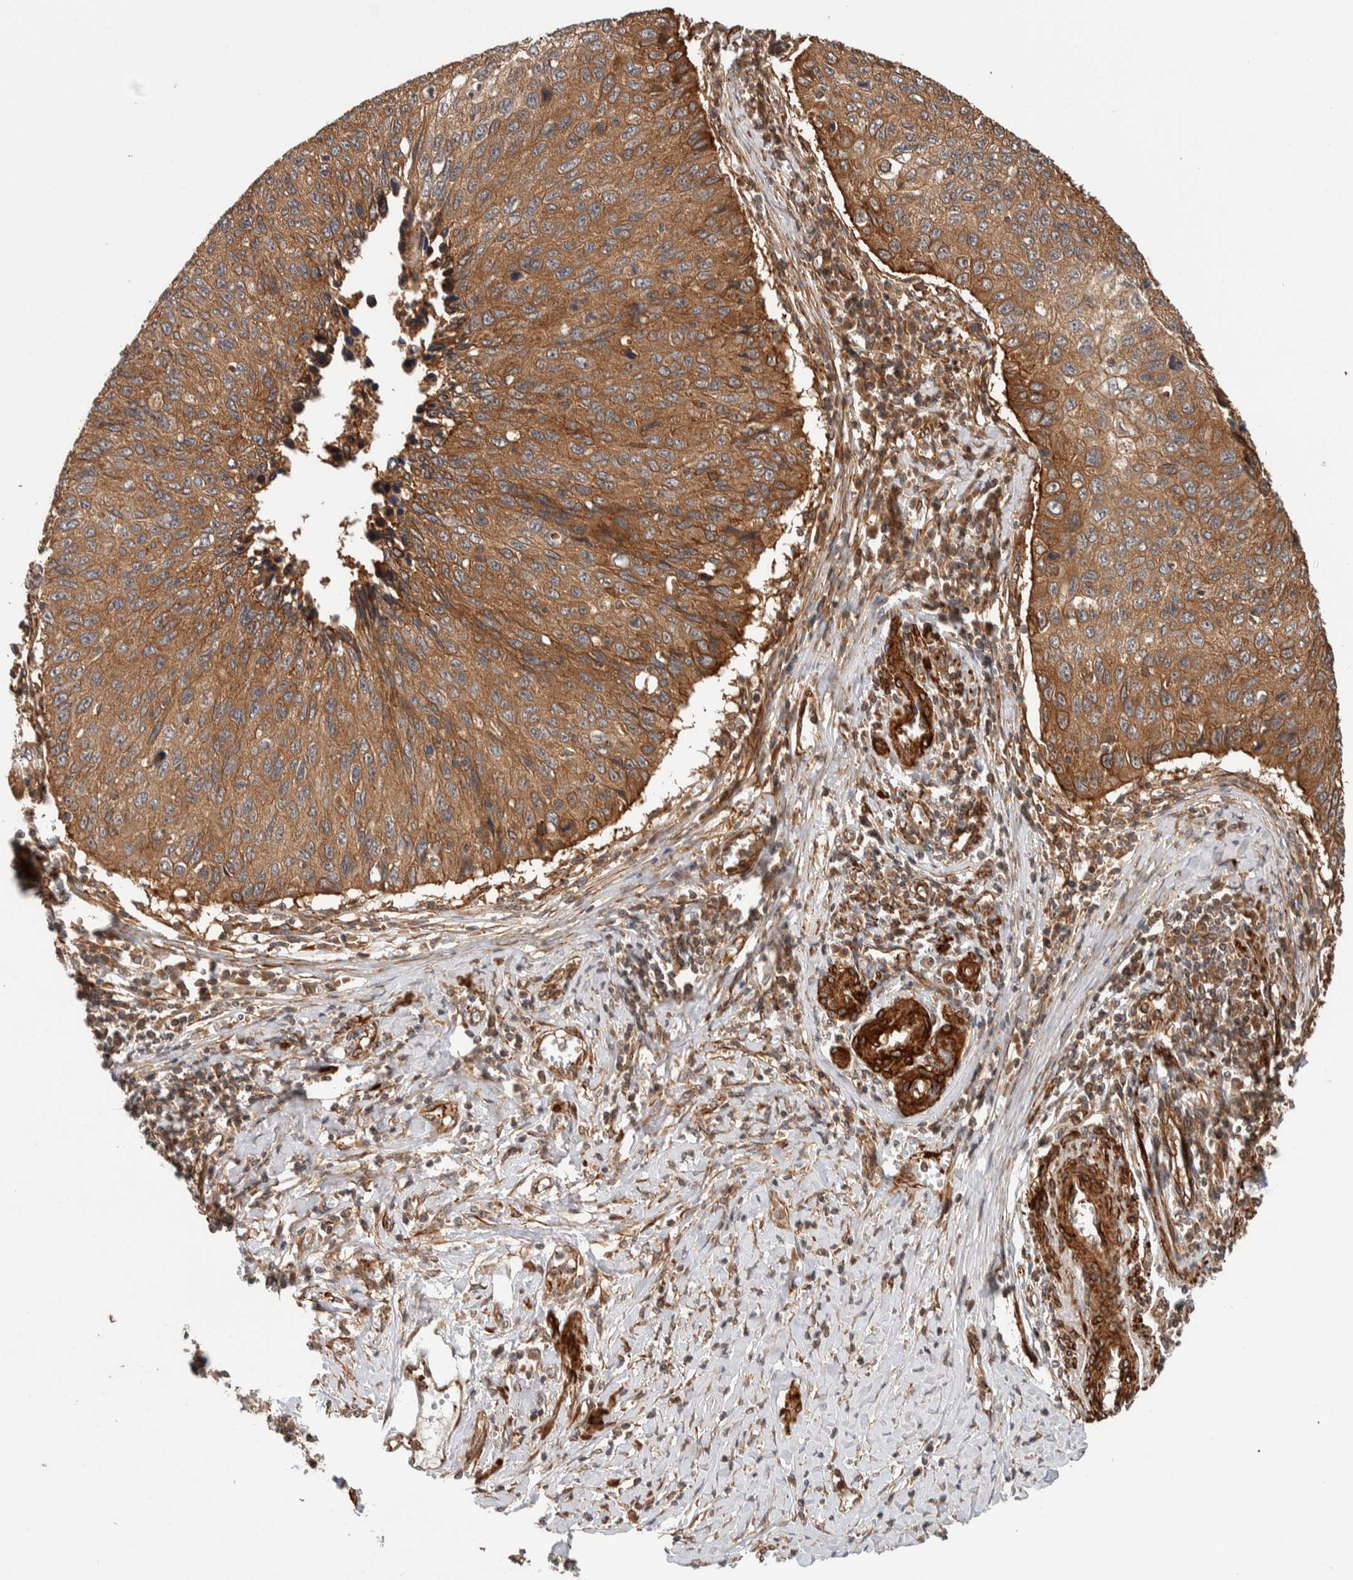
{"staining": {"intensity": "moderate", "quantity": ">75%", "location": "cytoplasmic/membranous"}, "tissue": "cervical cancer", "cell_type": "Tumor cells", "image_type": "cancer", "snomed": [{"axis": "morphology", "description": "Squamous cell carcinoma, NOS"}, {"axis": "topography", "description": "Cervix"}], "caption": "This is an image of IHC staining of cervical squamous cell carcinoma, which shows moderate staining in the cytoplasmic/membranous of tumor cells.", "gene": "SYNRG", "patient": {"sex": "female", "age": 53}}